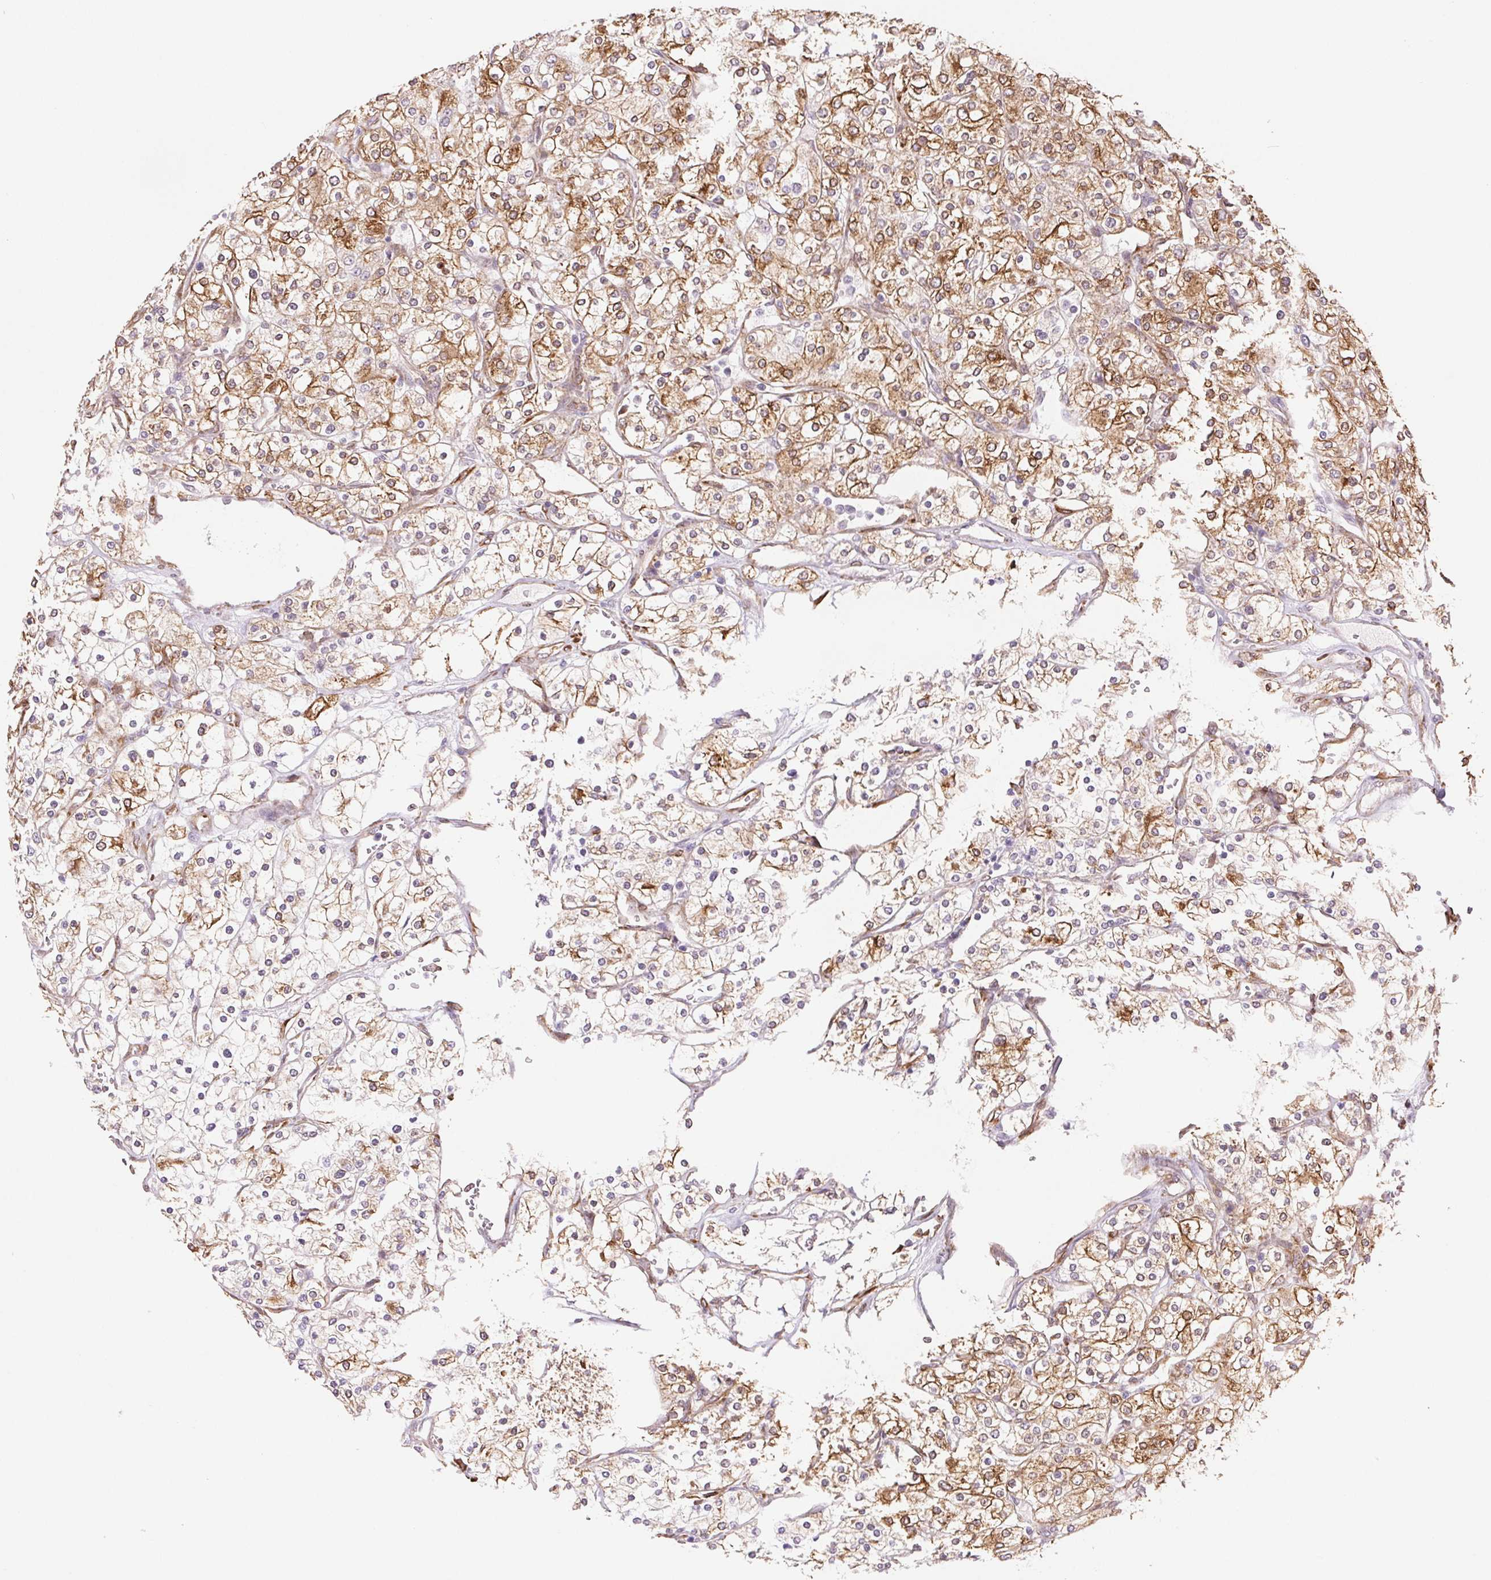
{"staining": {"intensity": "moderate", "quantity": ">75%", "location": "cytoplasmic/membranous"}, "tissue": "renal cancer", "cell_type": "Tumor cells", "image_type": "cancer", "snomed": [{"axis": "morphology", "description": "Adenocarcinoma, NOS"}, {"axis": "topography", "description": "Kidney"}], "caption": "The immunohistochemical stain shows moderate cytoplasmic/membranous expression in tumor cells of renal cancer (adenocarcinoma) tissue.", "gene": "FKBP10", "patient": {"sex": "male", "age": 80}}